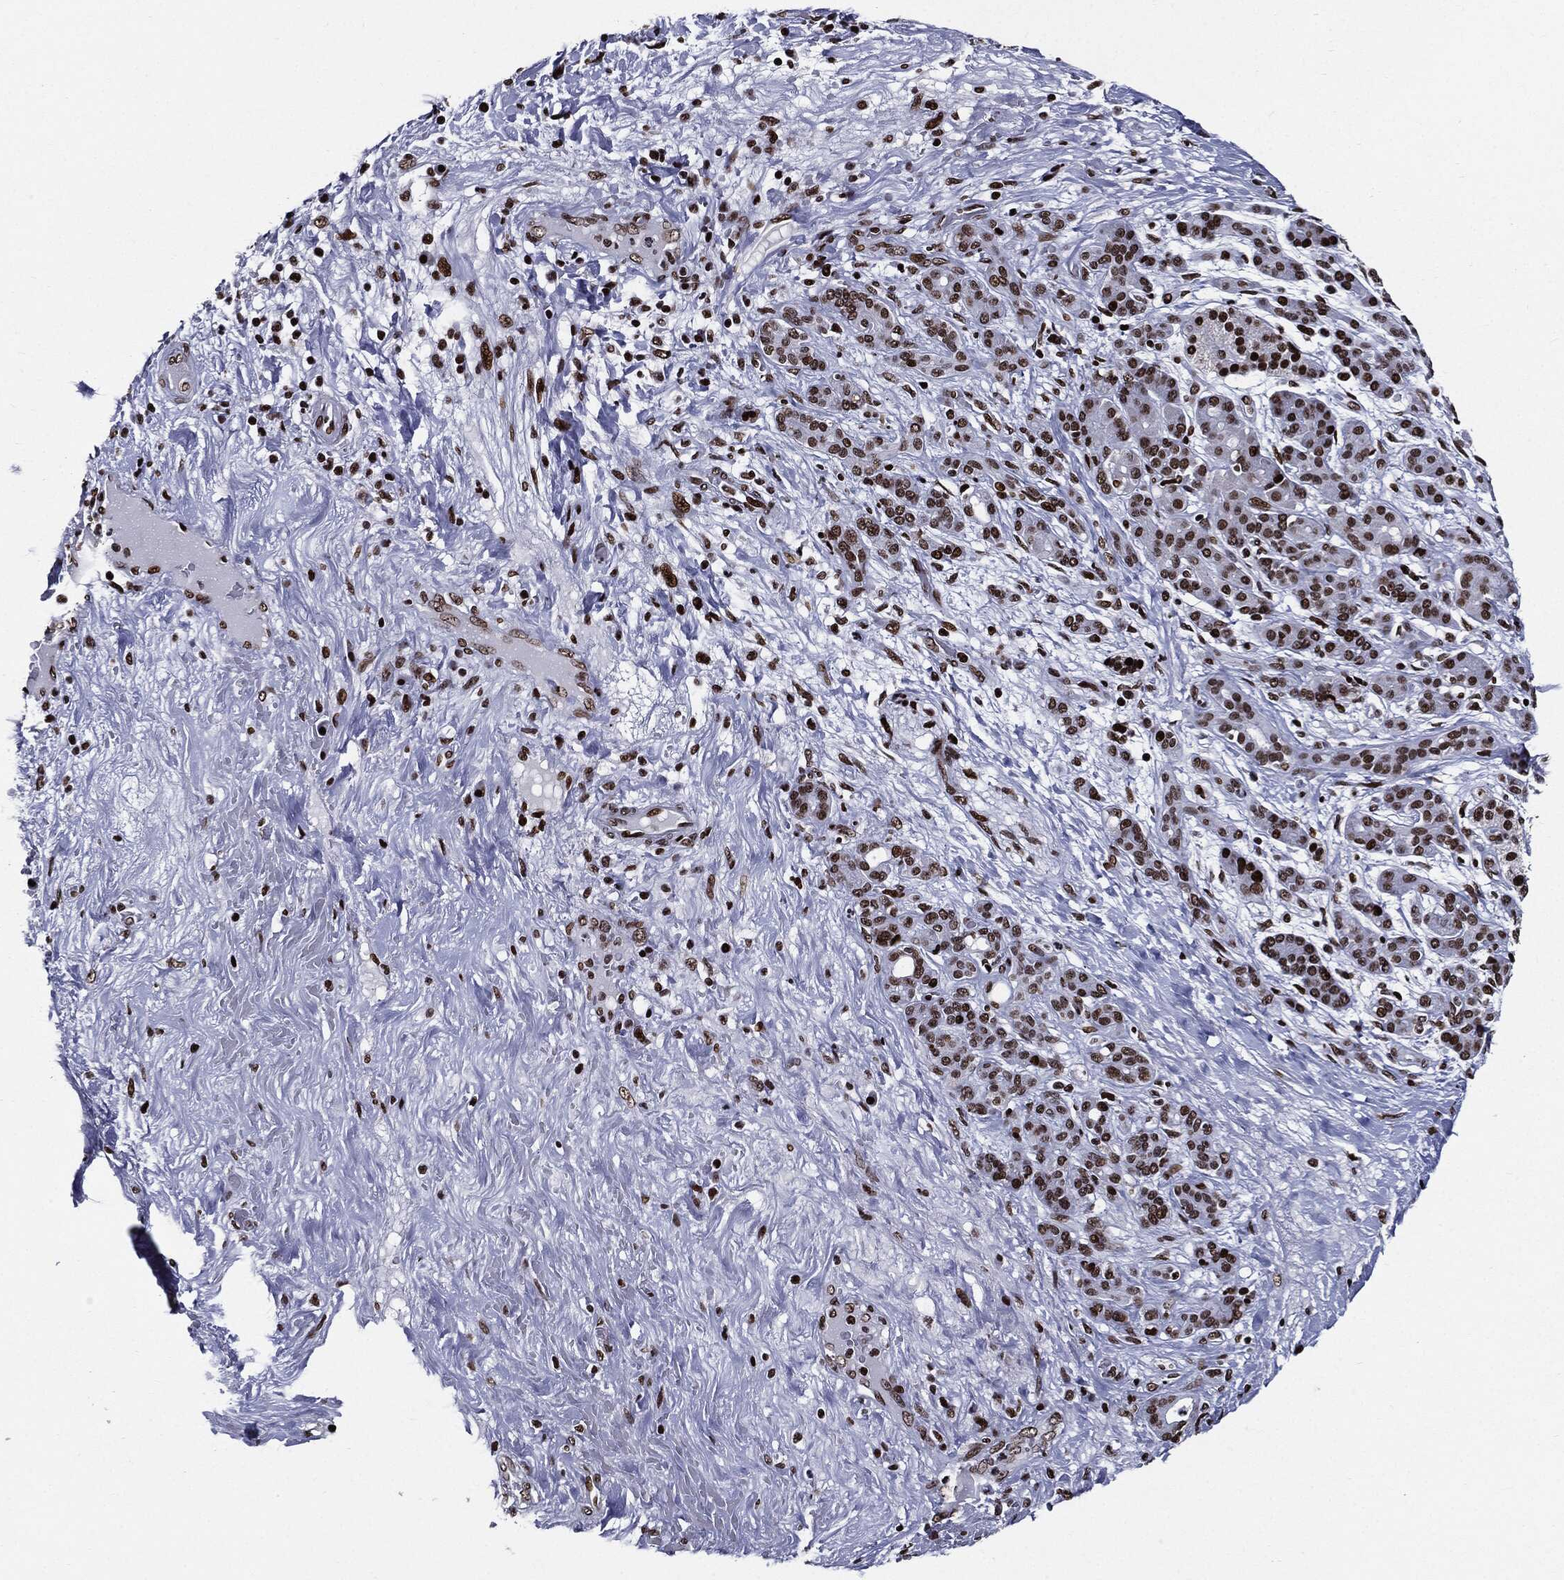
{"staining": {"intensity": "strong", "quantity": ">75%", "location": "nuclear"}, "tissue": "pancreatic cancer", "cell_type": "Tumor cells", "image_type": "cancer", "snomed": [{"axis": "morphology", "description": "Adenocarcinoma, NOS"}, {"axis": "topography", "description": "Pancreas"}], "caption": "This is an image of IHC staining of adenocarcinoma (pancreatic), which shows strong positivity in the nuclear of tumor cells.", "gene": "ZFP91", "patient": {"sex": "male", "age": 44}}